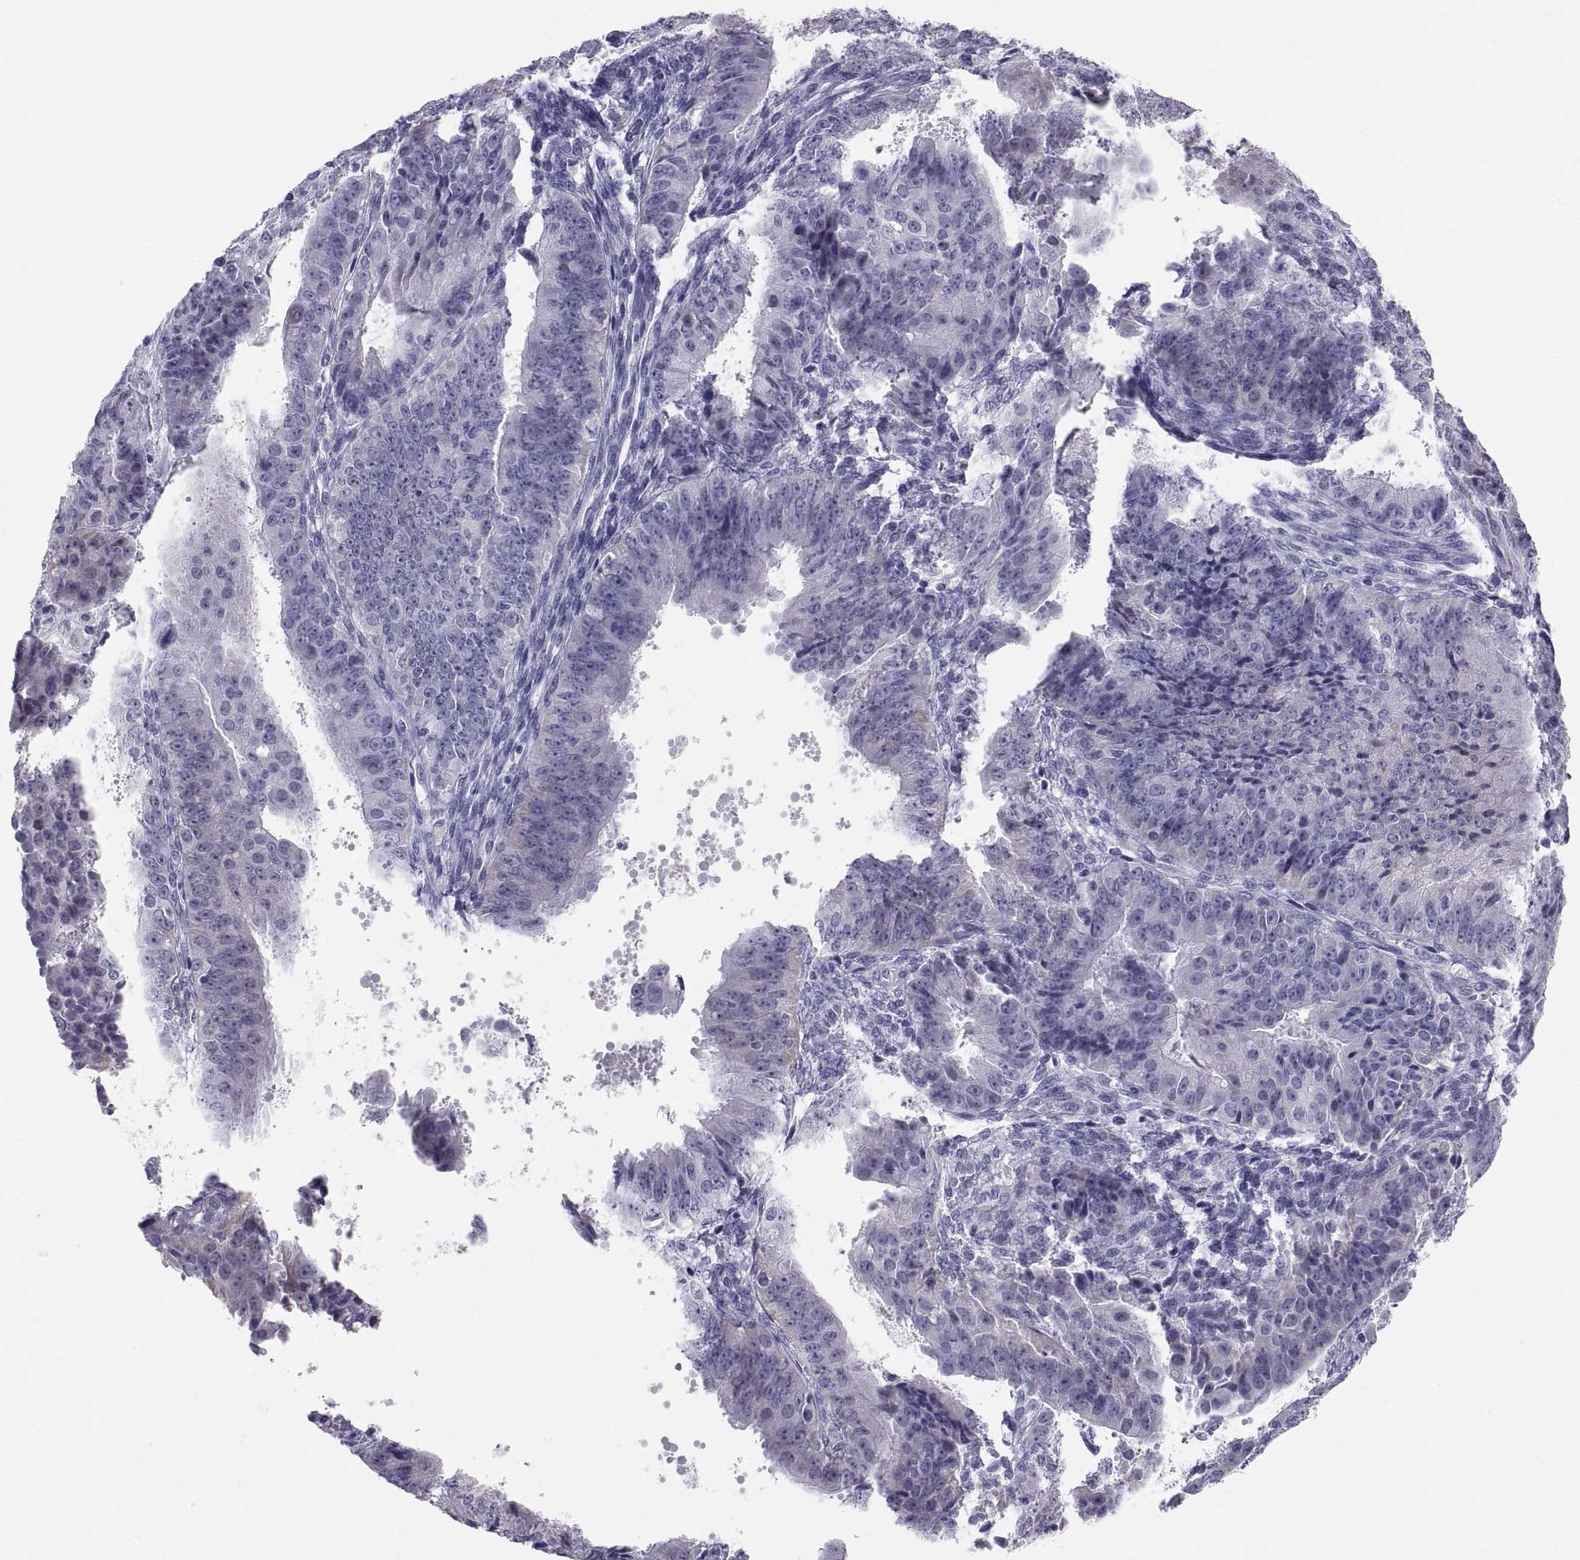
{"staining": {"intensity": "negative", "quantity": "none", "location": "none"}, "tissue": "ovarian cancer", "cell_type": "Tumor cells", "image_type": "cancer", "snomed": [{"axis": "morphology", "description": "Carcinoma, endometroid"}, {"axis": "topography", "description": "Ovary"}], "caption": "Endometroid carcinoma (ovarian) stained for a protein using immunohistochemistry (IHC) demonstrates no staining tumor cells.", "gene": "FAM170A", "patient": {"sex": "female", "age": 42}}